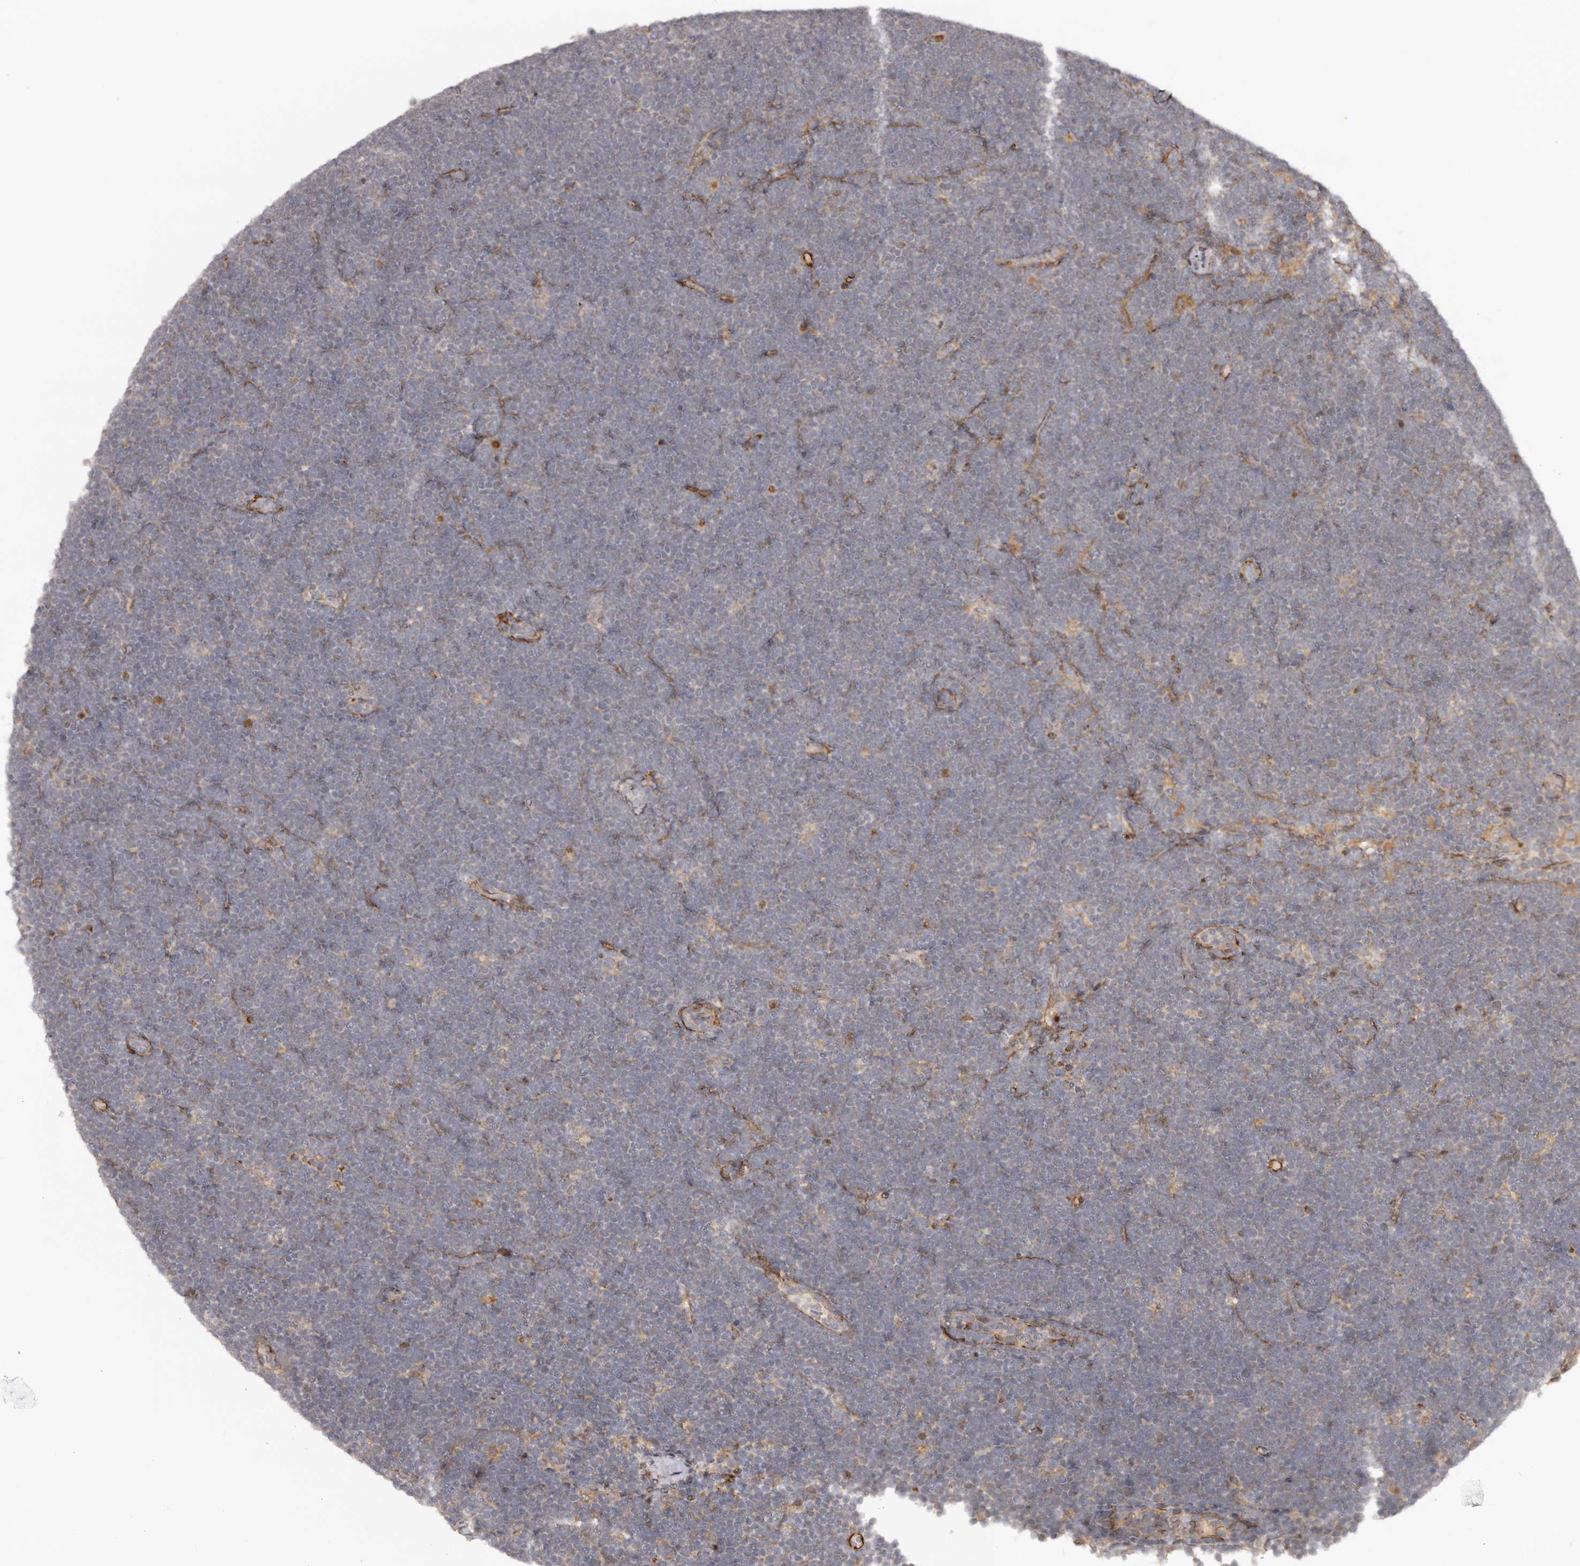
{"staining": {"intensity": "weak", "quantity": ">75%", "location": "cytoplasmic/membranous"}, "tissue": "lymphoma", "cell_type": "Tumor cells", "image_type": "cancer", "snomed": [{"axis": "morphology", "description": "Malignant lymphoma, non-Hodgkin's type, High grade"}, {"axis": "topography", "description": "Lymph node"}], "caption": "Immunohistochemical staining of human high-grade malignant lymphoma, non-Hodgkin's type reveals weak cytoplasmic/membranous protein expression in about >75% of tumor cells.", "gene": "MICAL2", "patient": {"sex": "male", "age": 13}}